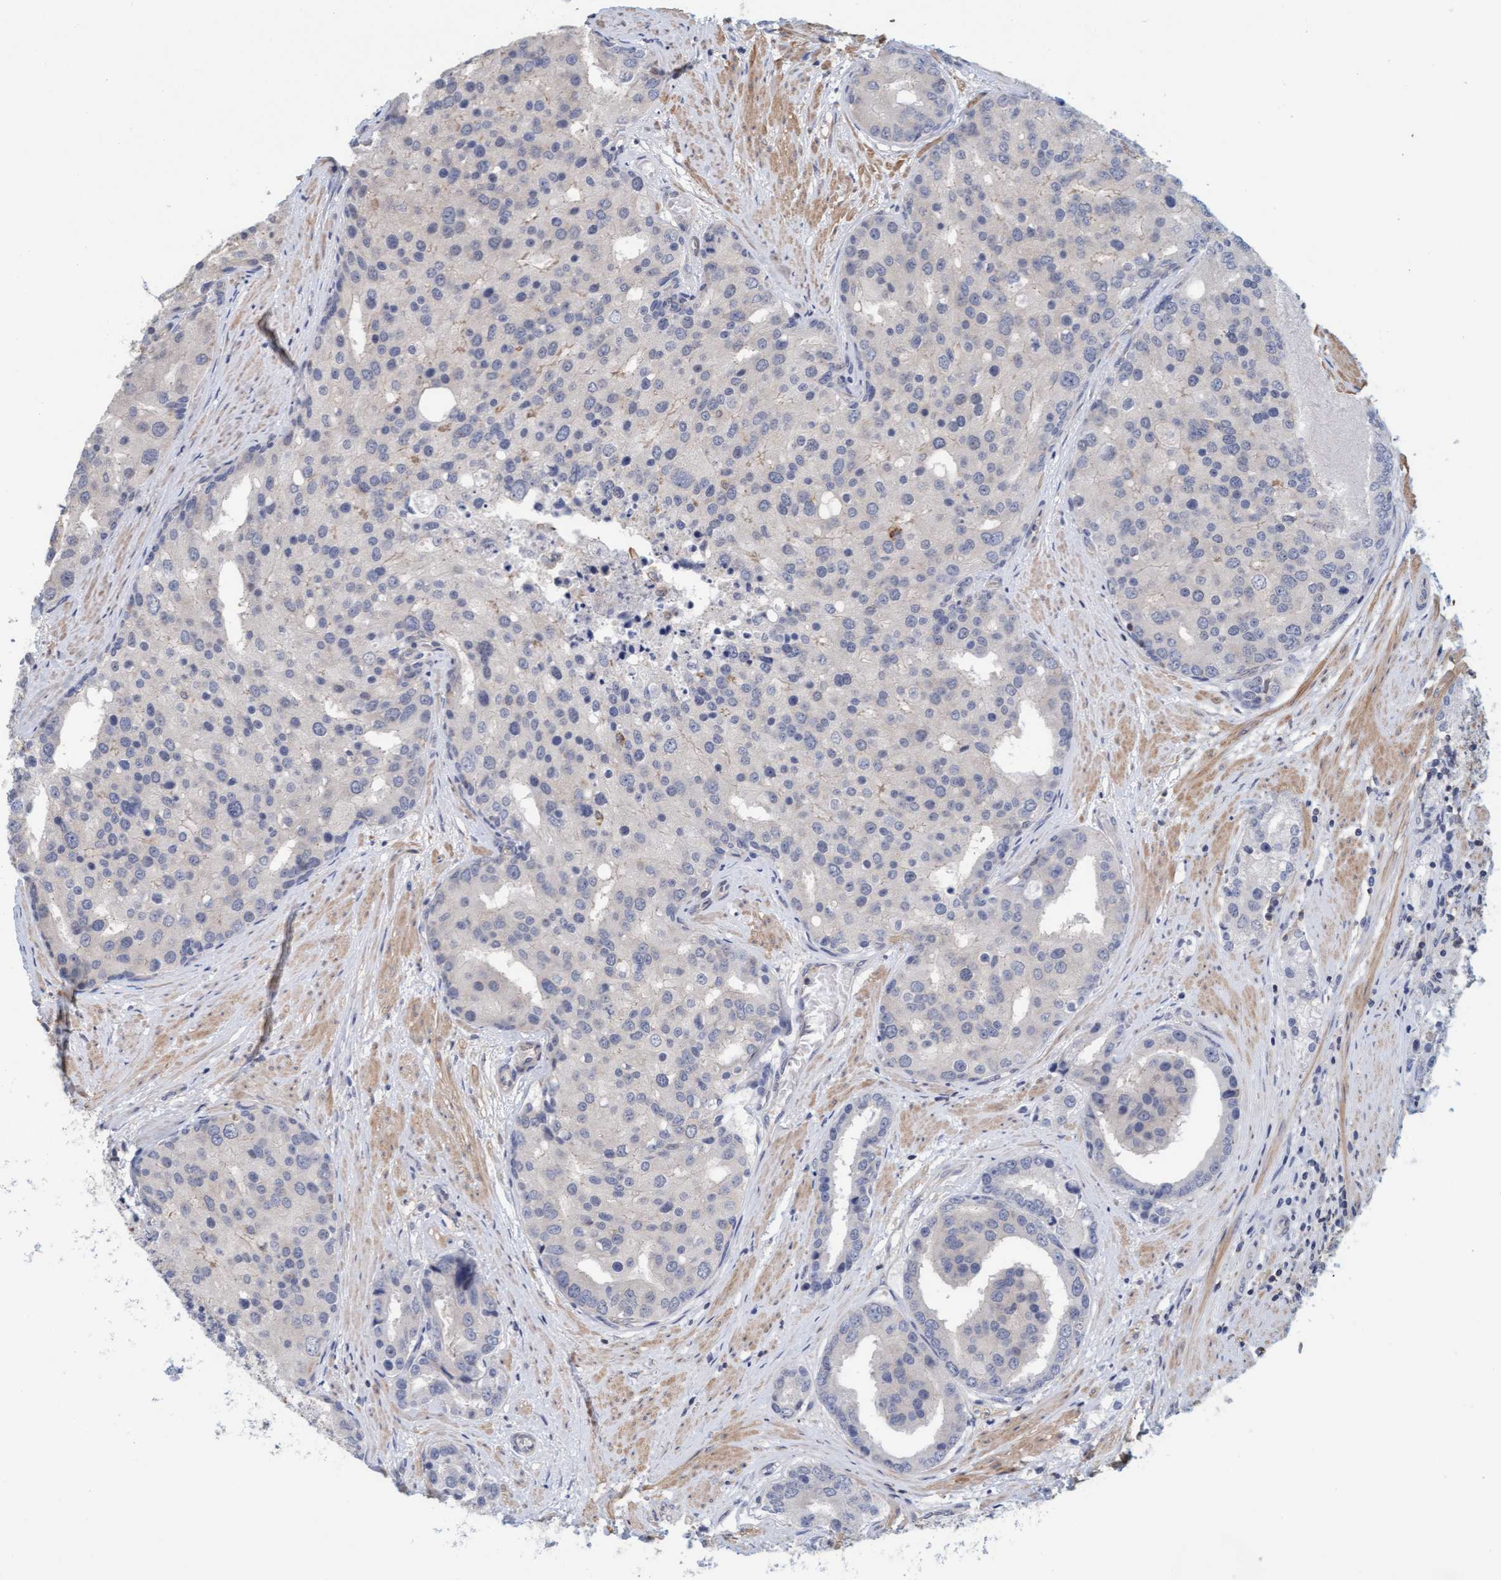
{"staining": {"intensity": "negative", "quantity": "none", "location": "none"}, "tissue": "prostate cancer", "cell_type": "Tumor cells", "image_type": "cancer", "snomed": [{"axis": "morphology", "description": "Adenocarcinoma, High grade"}, {"axis": "topography", "description": "Prostate"}], "caption": "This is an IHC image of human prostate cancer (high-grade adenocarcinoma). There is no staining in tumor cells.", "gene": "FXR2", "patient": {"sex": "male", "age": 50}}